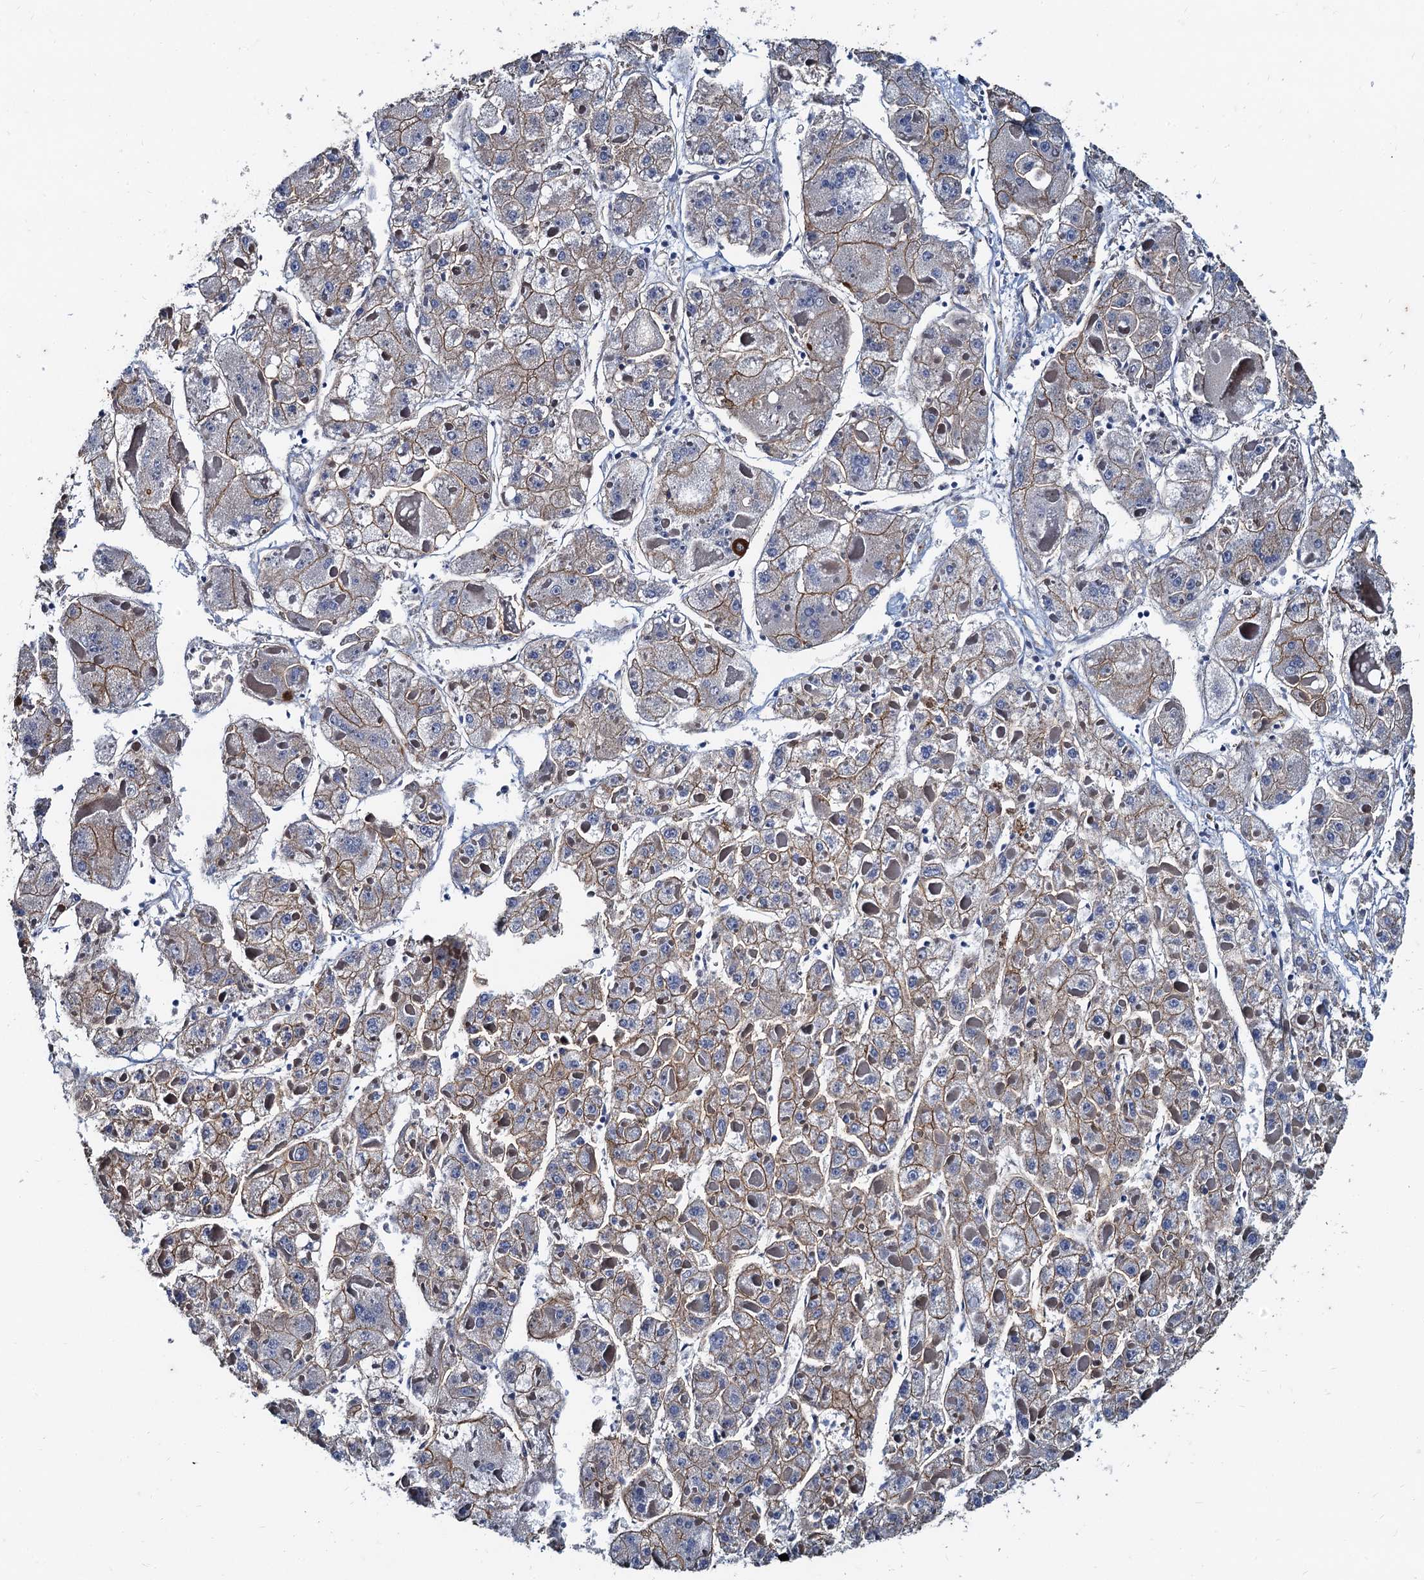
{"staining": {"intensity": "weak", "quantity": ">75%", "location": "cytoplasmic/membranous"}, "tissue": "liver cancer", "cell_type": "Tumor cells", "image_type": "cancer", "snomed": [{"axis": "morphology", "description": "Carcinoma, Hepatocellular, NOS"}, {"axis": "topography", "description": "Liver"}], "caption": "This photomicrograph shows IHC staining of hepatocellular carcinoma (liver), with low weak cytoplasmic/membranous expression in about >75% of tumor cells.", "gene": "NGRN", "patient": {"sex": "female", "age": 73}}